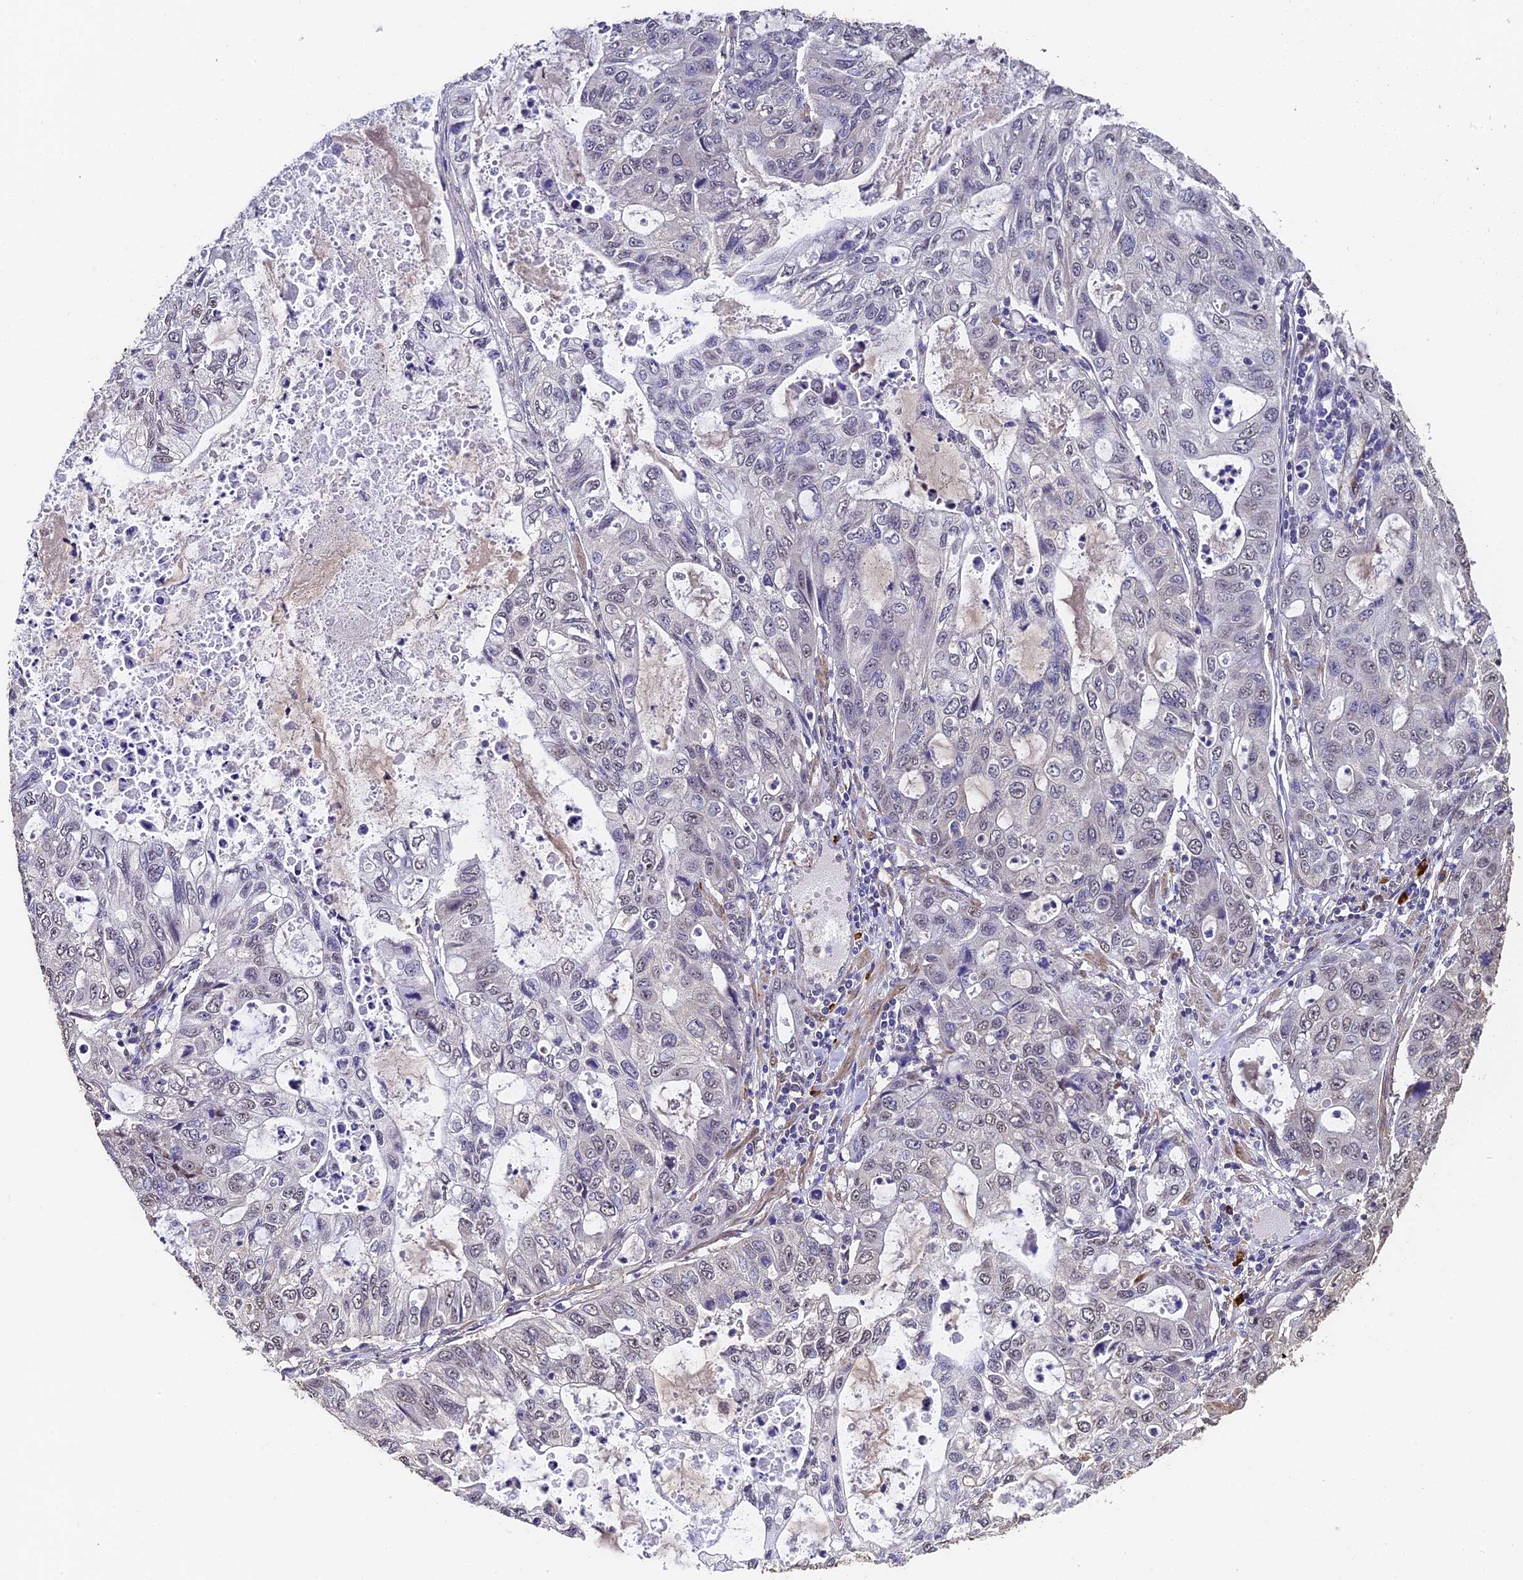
{"staining": {"intensity": "negative", "quantity": "none", "location": "none"}, "tissue": "stomach cancer", "cell_type": "Tumor cells", "image_type": "cancer", "snomed": [{"axis": "morphology", "description": "Adenocarcinoma, NOS"}, {"axis": "topography", "description": "Stomach, upper"}], "caption": "Immunohistochemistry photomicrograph of neoplastic tissue: stomach cancer stained with DAB exhibits no significant protein positivity in tumor cells.", "gene": "SLC11A1", "patient": {"sex": "female", "age": 52}}